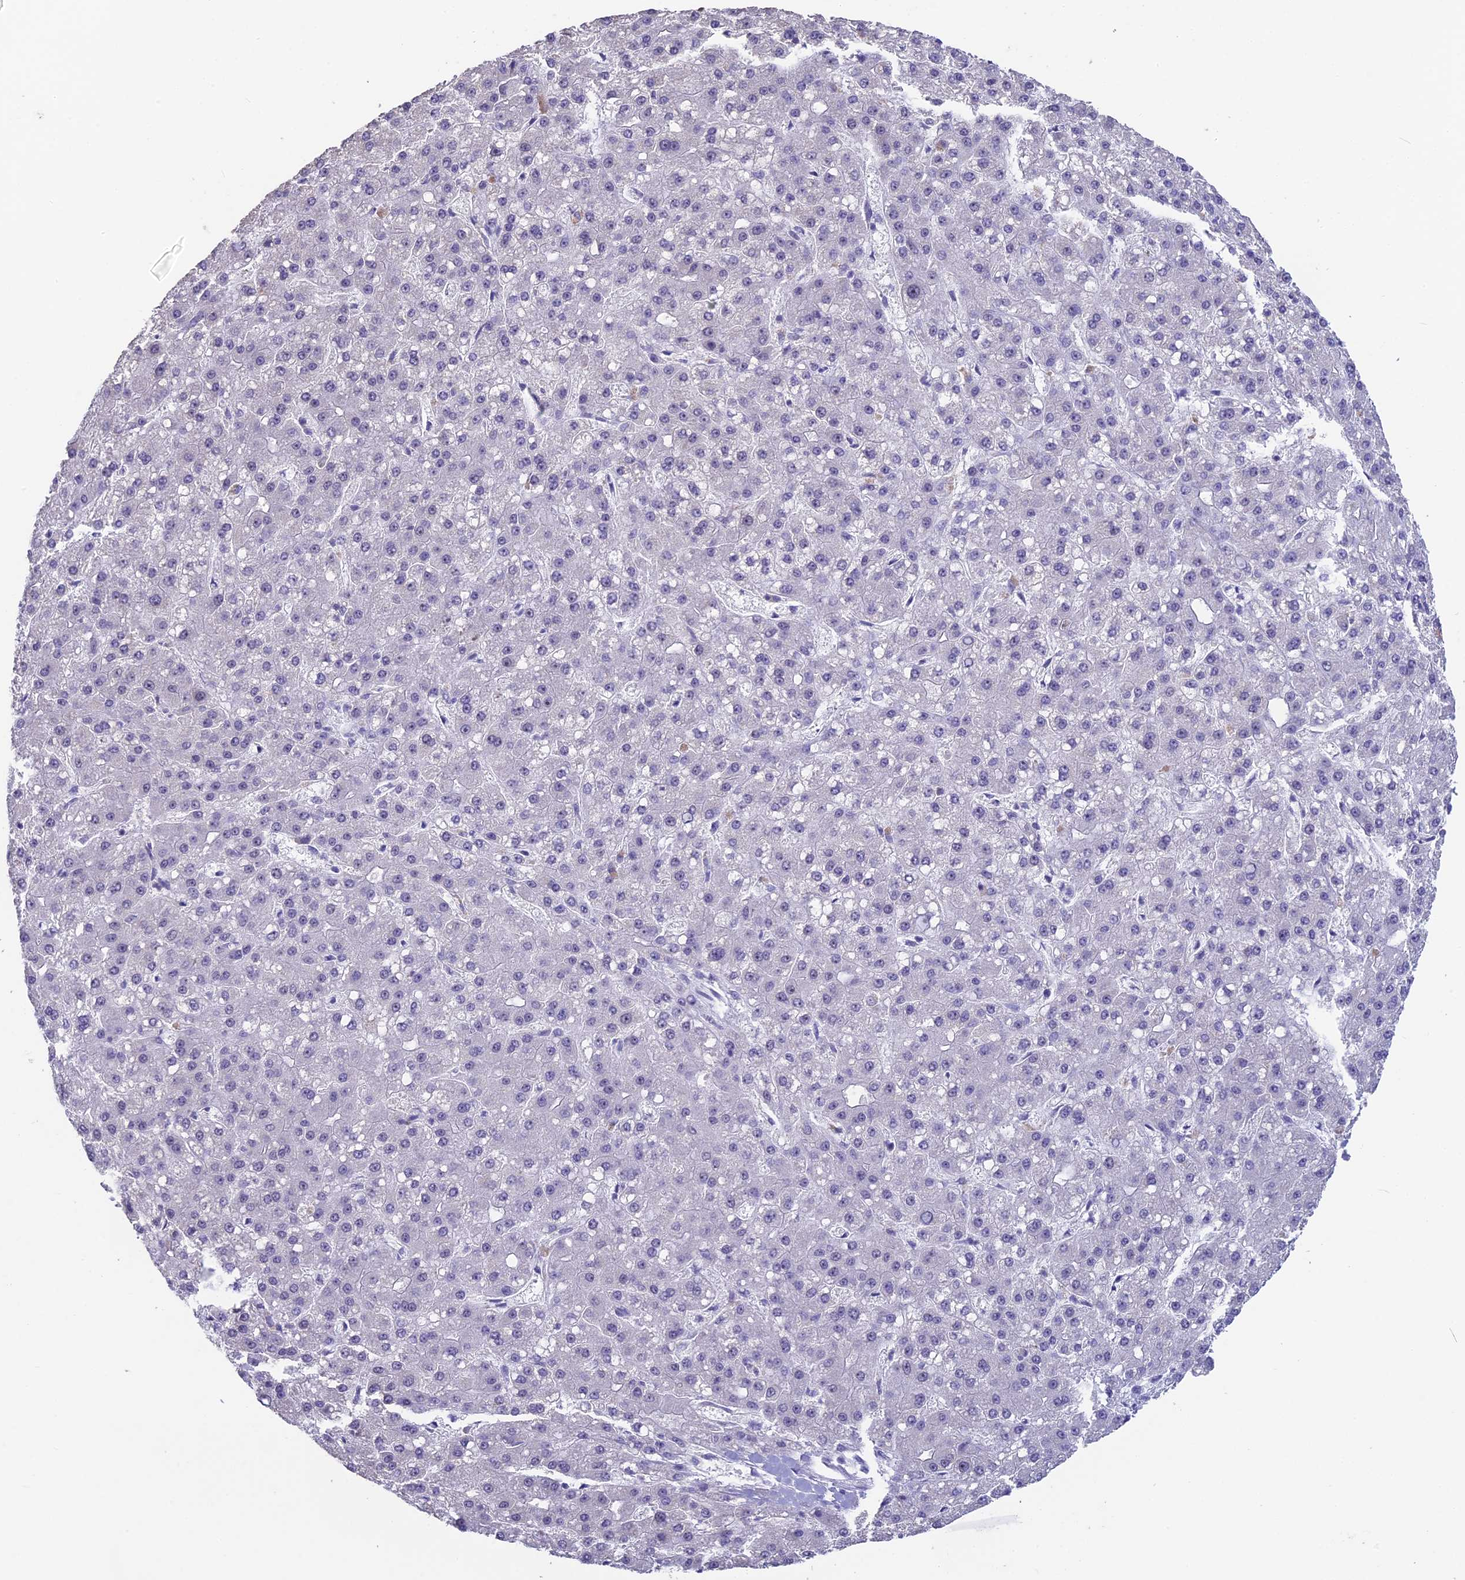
{"staining": {"intensity": "negative", "quantity": "none", "location": "none"}, "tissue": "liver cancer", "cell_type": "Tumor cells", "image_type": "cancer", "snomed": [{"axis": "morphology", "description": "Carcinoma, Hepatocellular, NOS"}, {"axis": "topography", "description": "Liver"}], "caption": "IHC image of neoplastic tissue: liver cancer stained with DAB demonstrates no significant protein positivity in tumor cells.", "gene": "SETD2", "patient": {"sex": "male", "age": 67}}